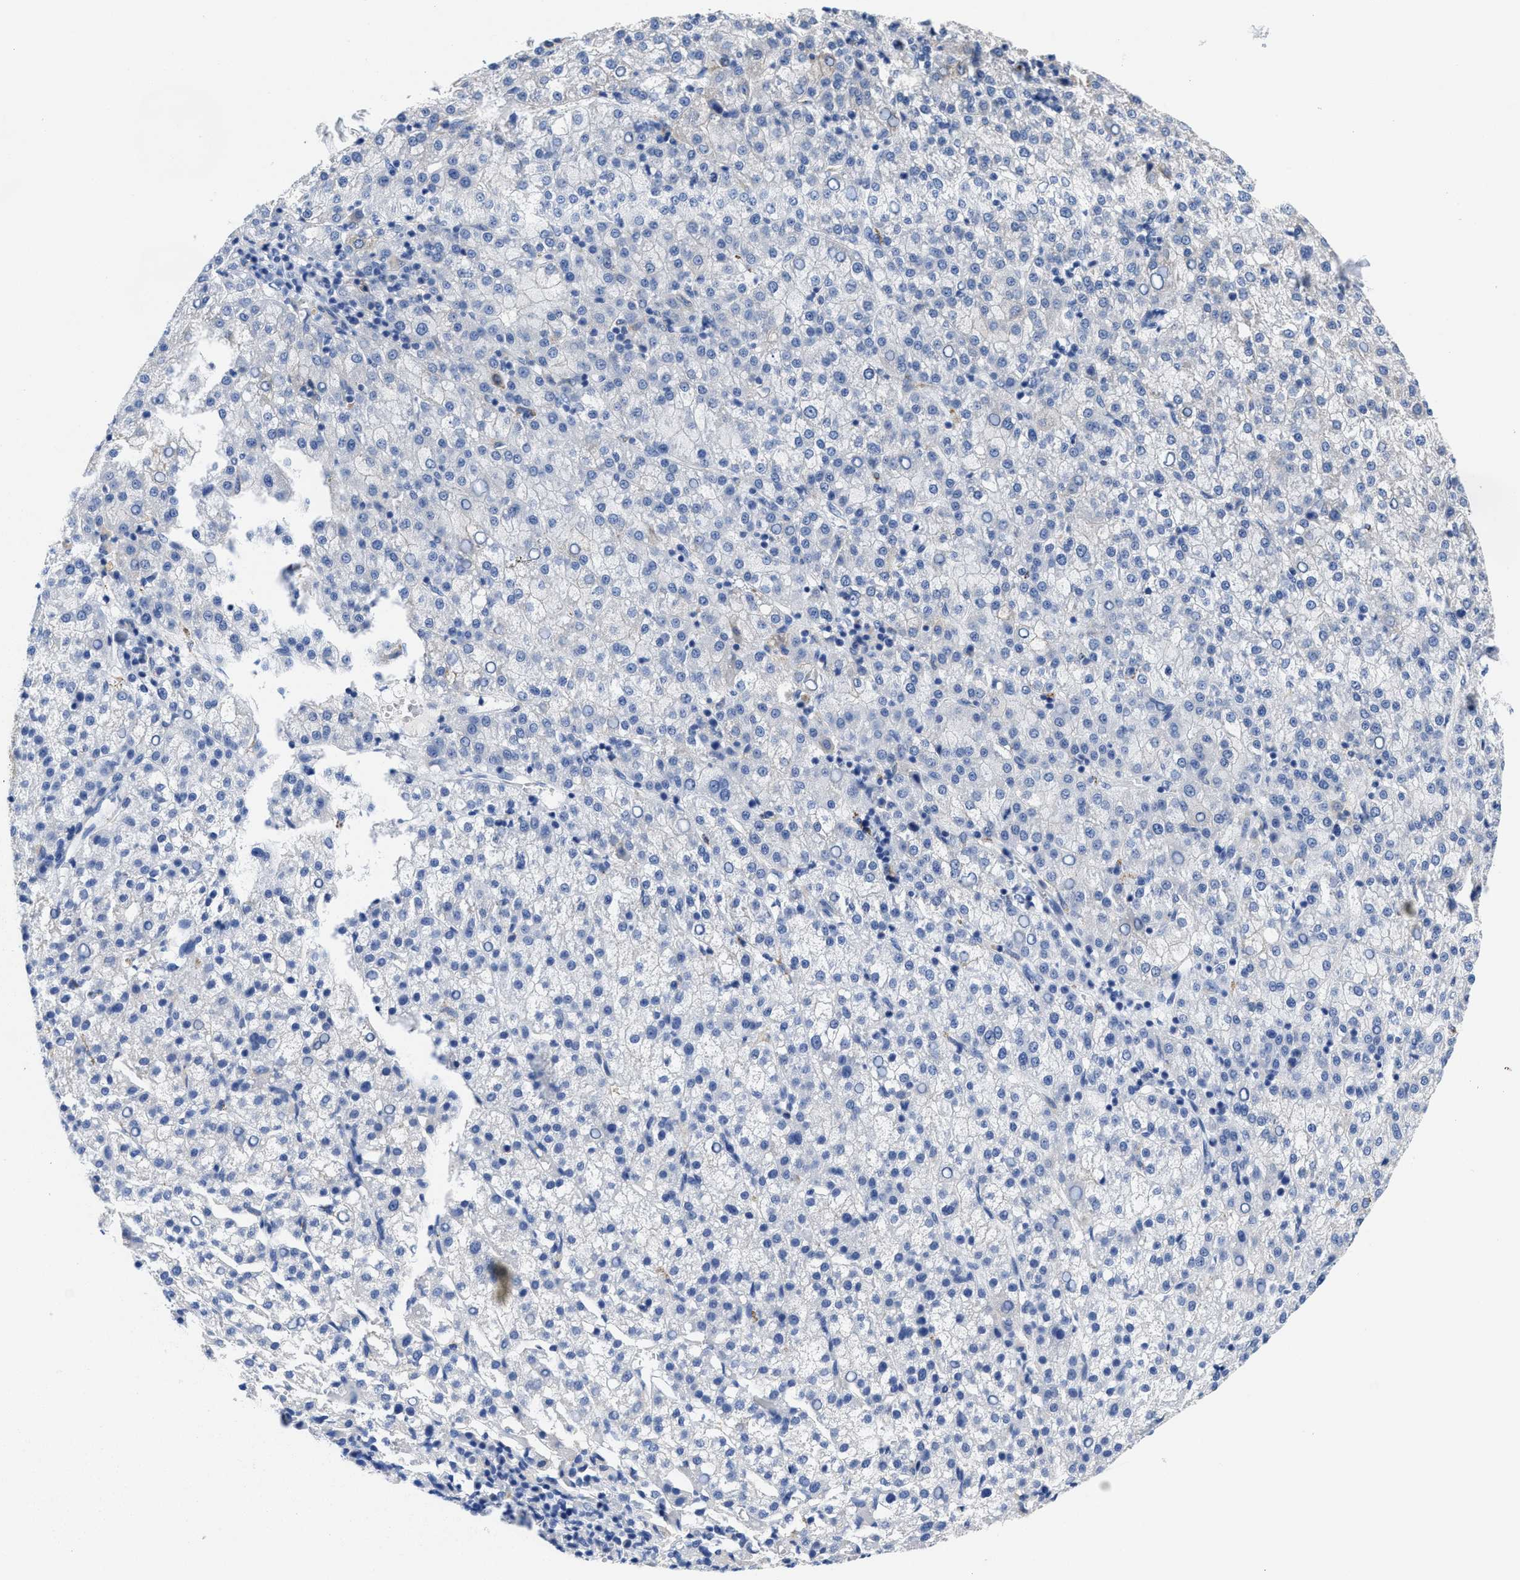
{"staining": {"intensity": "negative", "quantity": "none", "location": "none"}, "tissue": "liver cancer", "cell_type": "Tumor cells", "image_type": "cancer", "snomed": [{"axis": "morphology", "description": "Carcinoma, Hepatocellular, NOS"}, {"axis": "topography", "description": "Liver"}], "caption": "Immunohistochemical staining of human liver cancer demonstrates no significant expression in tumor cells.", "gene": "TBRG4", "patient": {"sex": "female", "age": 58}}